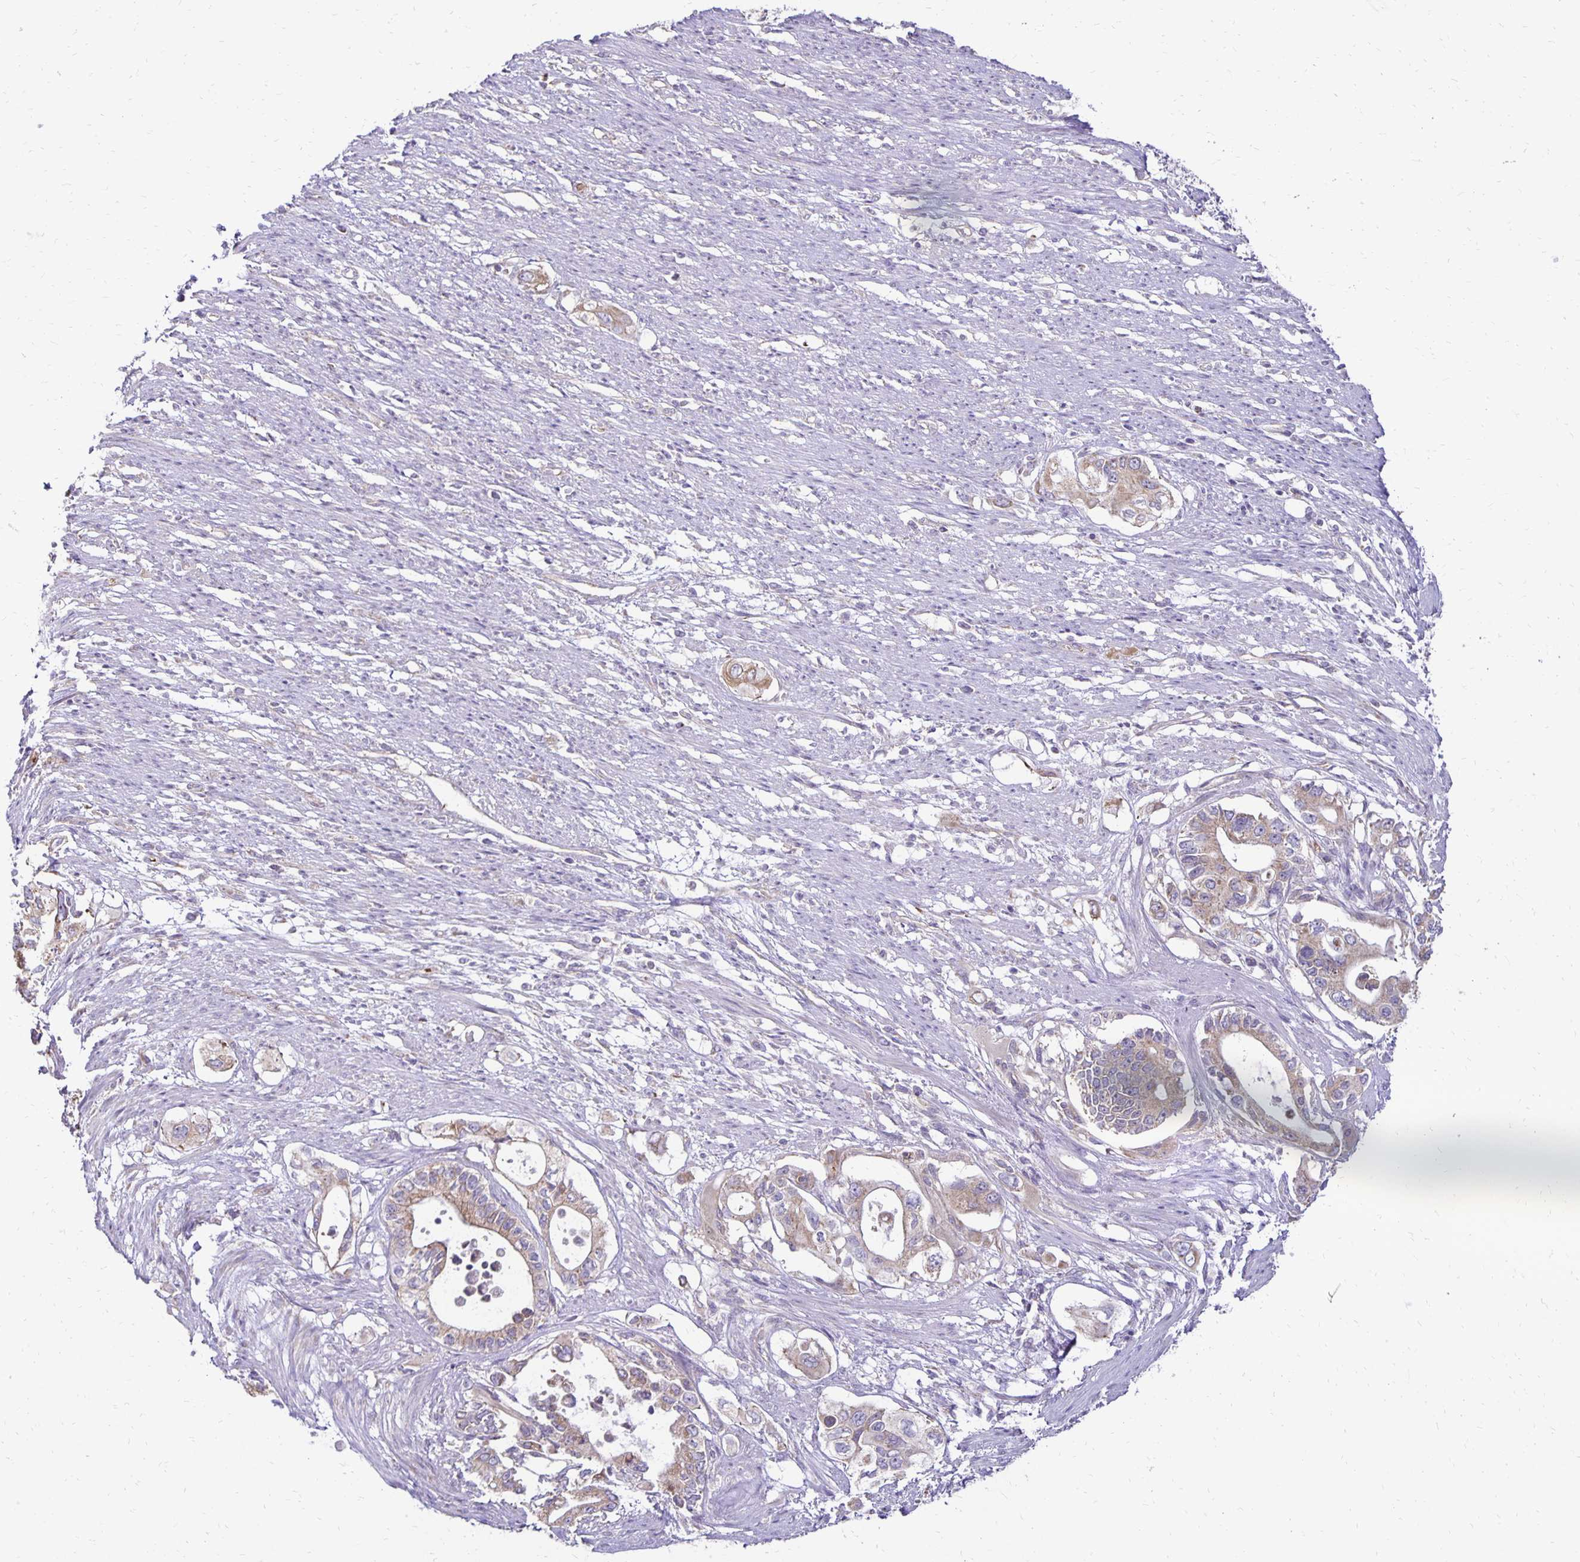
{"staining": {"intensity": "weak", "quantity": "25%-75%", "location": "cytoplasmic/membranous"}, "tissue": "pancreatic cancer", "cell_type": "Tumor cells", "image_type": "cancer", "snomed": [{"axis": "morphology", "description": "Adenocarcinoma, NOS"}, {"axis": "topography", "description": "Pancreas"}], "caption": "Human adenocarcinoma (pancreatic) stained with a protein marker displays weak staining in tumor cells.", "gene": "FN3K", "patient": {"sex": "female", "age": 63}}